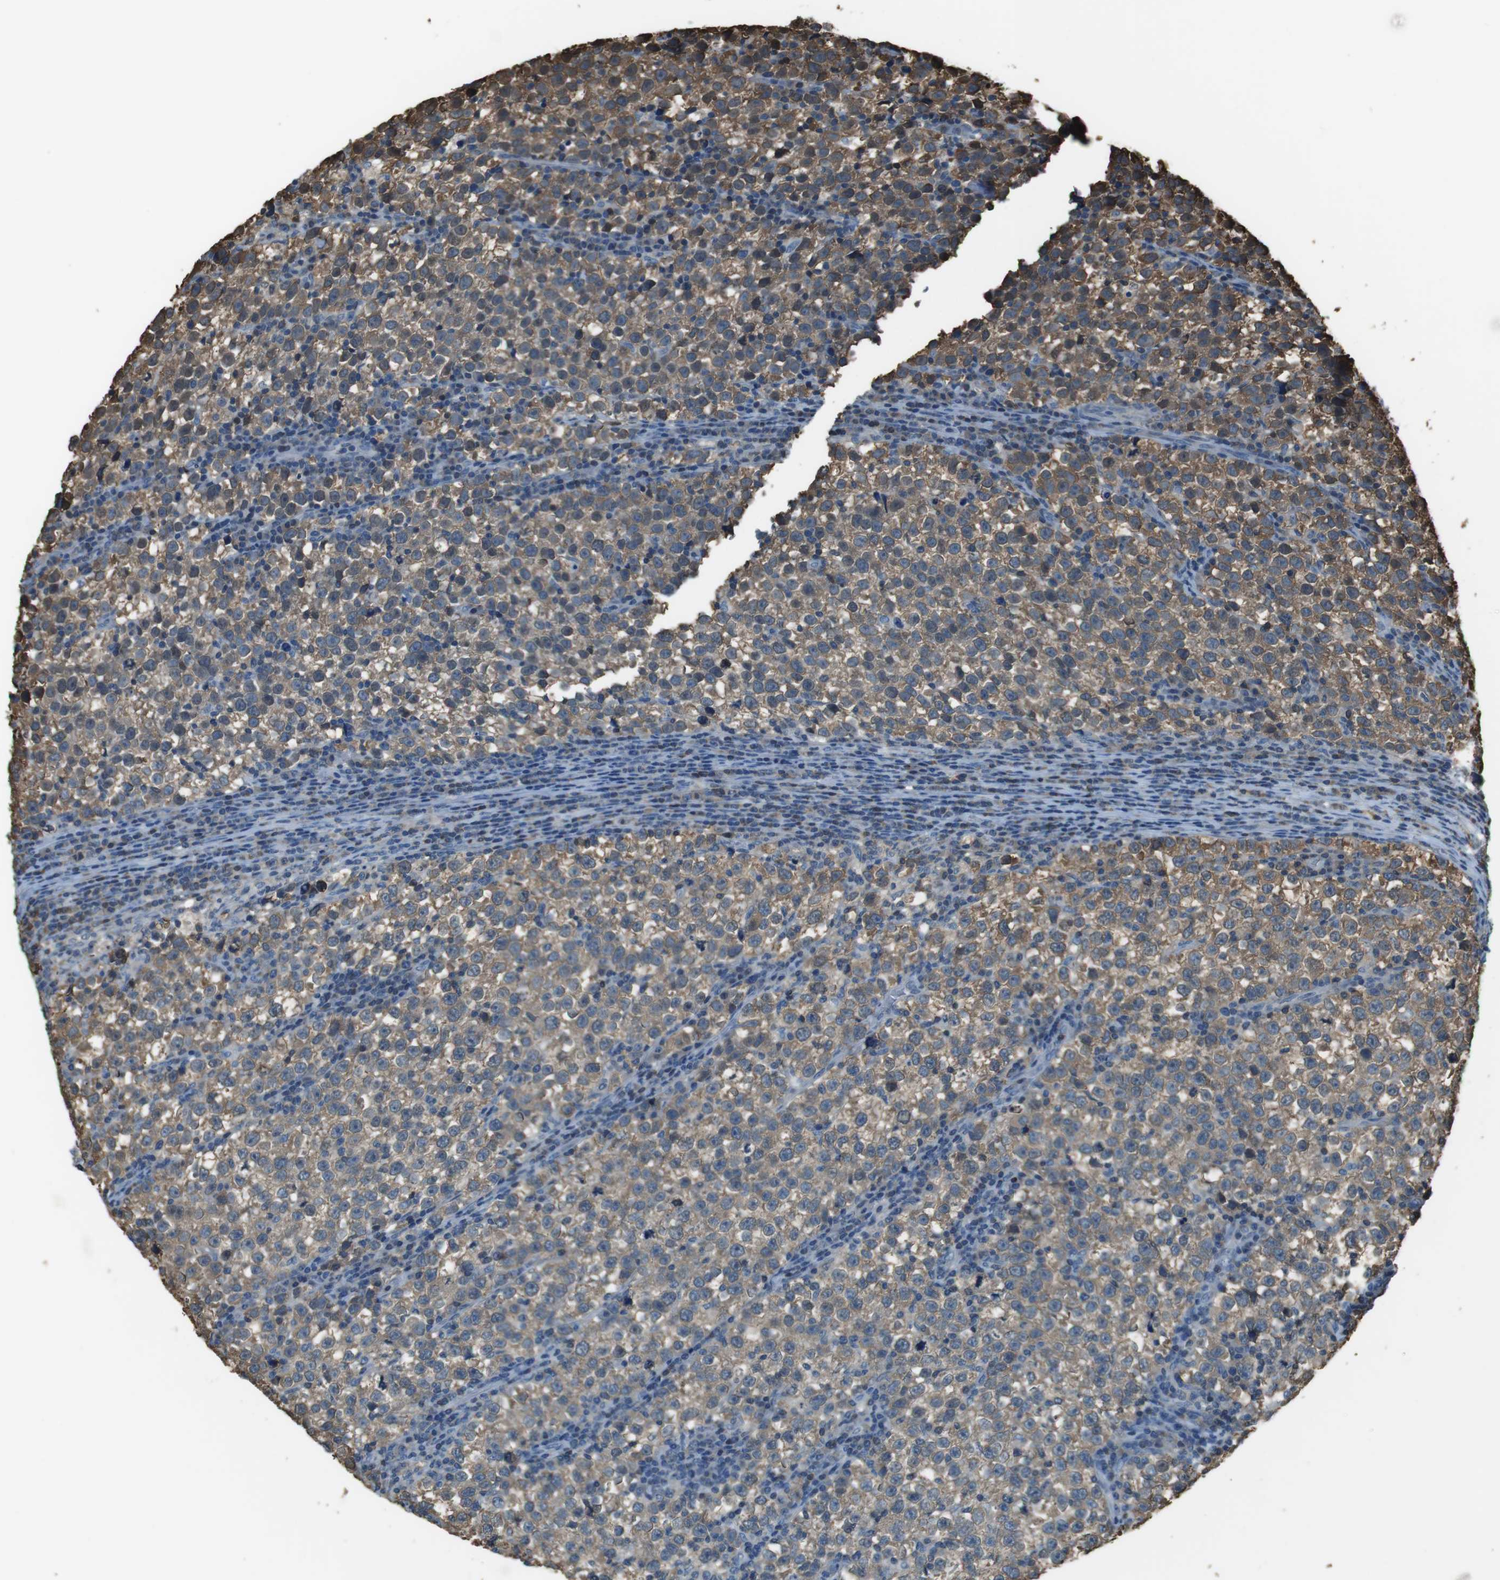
{"staining": {"intensity": "weak", "quantity": ">75%", "location": "cytoplasmic/membranous"}, "tissue": "testis cancer", "cell_type": "Tumor cells", "image_type": "cancer", "snomed": [{"axis": "morphology", "description": "Normal tissue, NOS"}, {"axis": "morphology", "description": "Seminoma, NOS"}, {"axis": "topography", "description": "Testis"}], "caption": "There is low levels of weak cytoplasmic/membranous expression in tumor cells of testis cancer (seminoma), as demonstrated by immunohistochemical staining (brown color).", "gene": "TWSG1", "patient": {"sex": "male", "age": 43}}